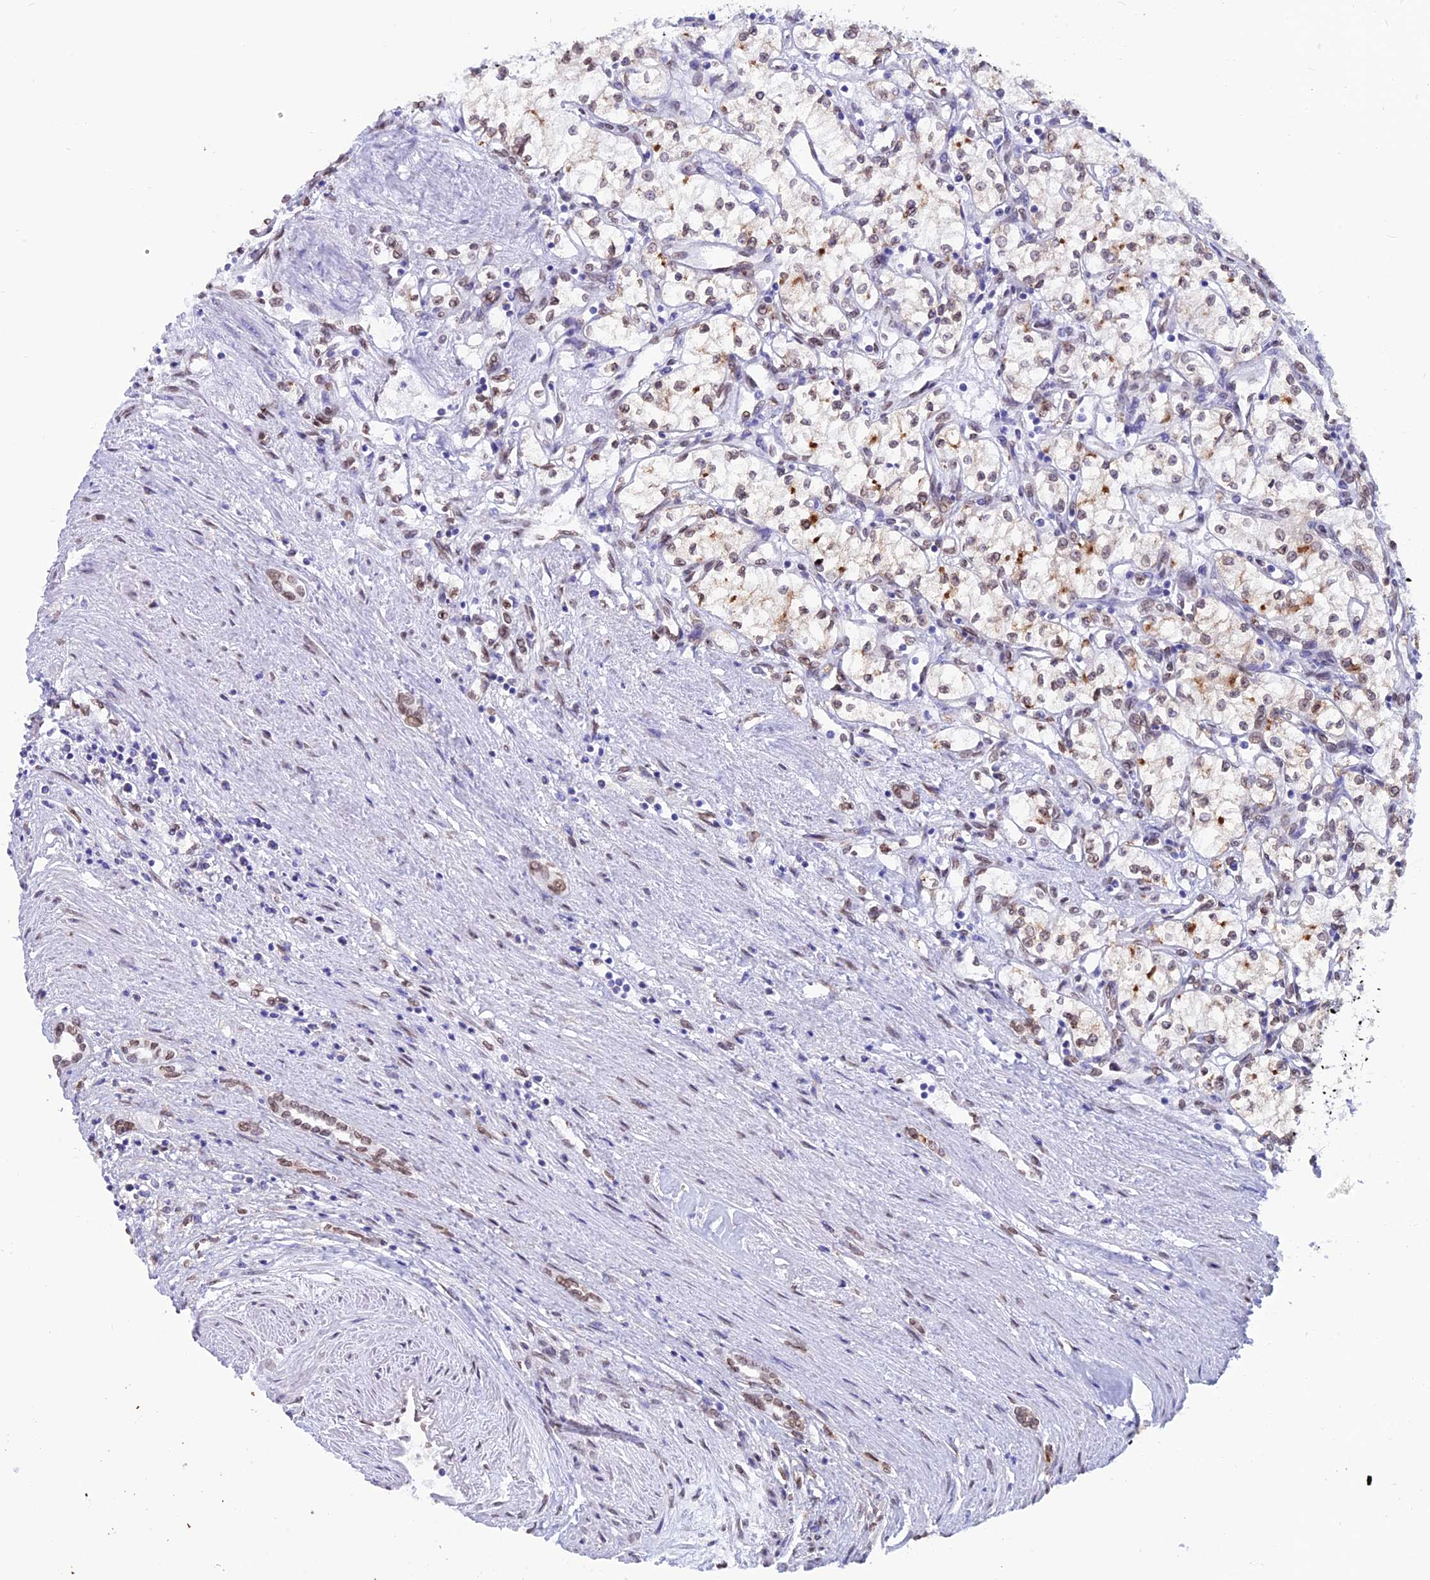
{"staining": {"intensity": "weak", "quantity": "<25%", "location": "nuclear"}, "tissue": "renal cancer", "cell_type": "Tumor cells", "image_type": "cancer", "snomed": [{"axis": "morphology", "description": "Adenocarcinoma, NOS"}, {"axis": "topography", "description": "Kidney"}], "caption": "Tumor cells are negative for protein expression in human renal adenocarcinoma. (DAB IHC with hematoxylin counter stain).", "gene": "TMPRSS7", "patient": {"sex": "male", "age": 59}}